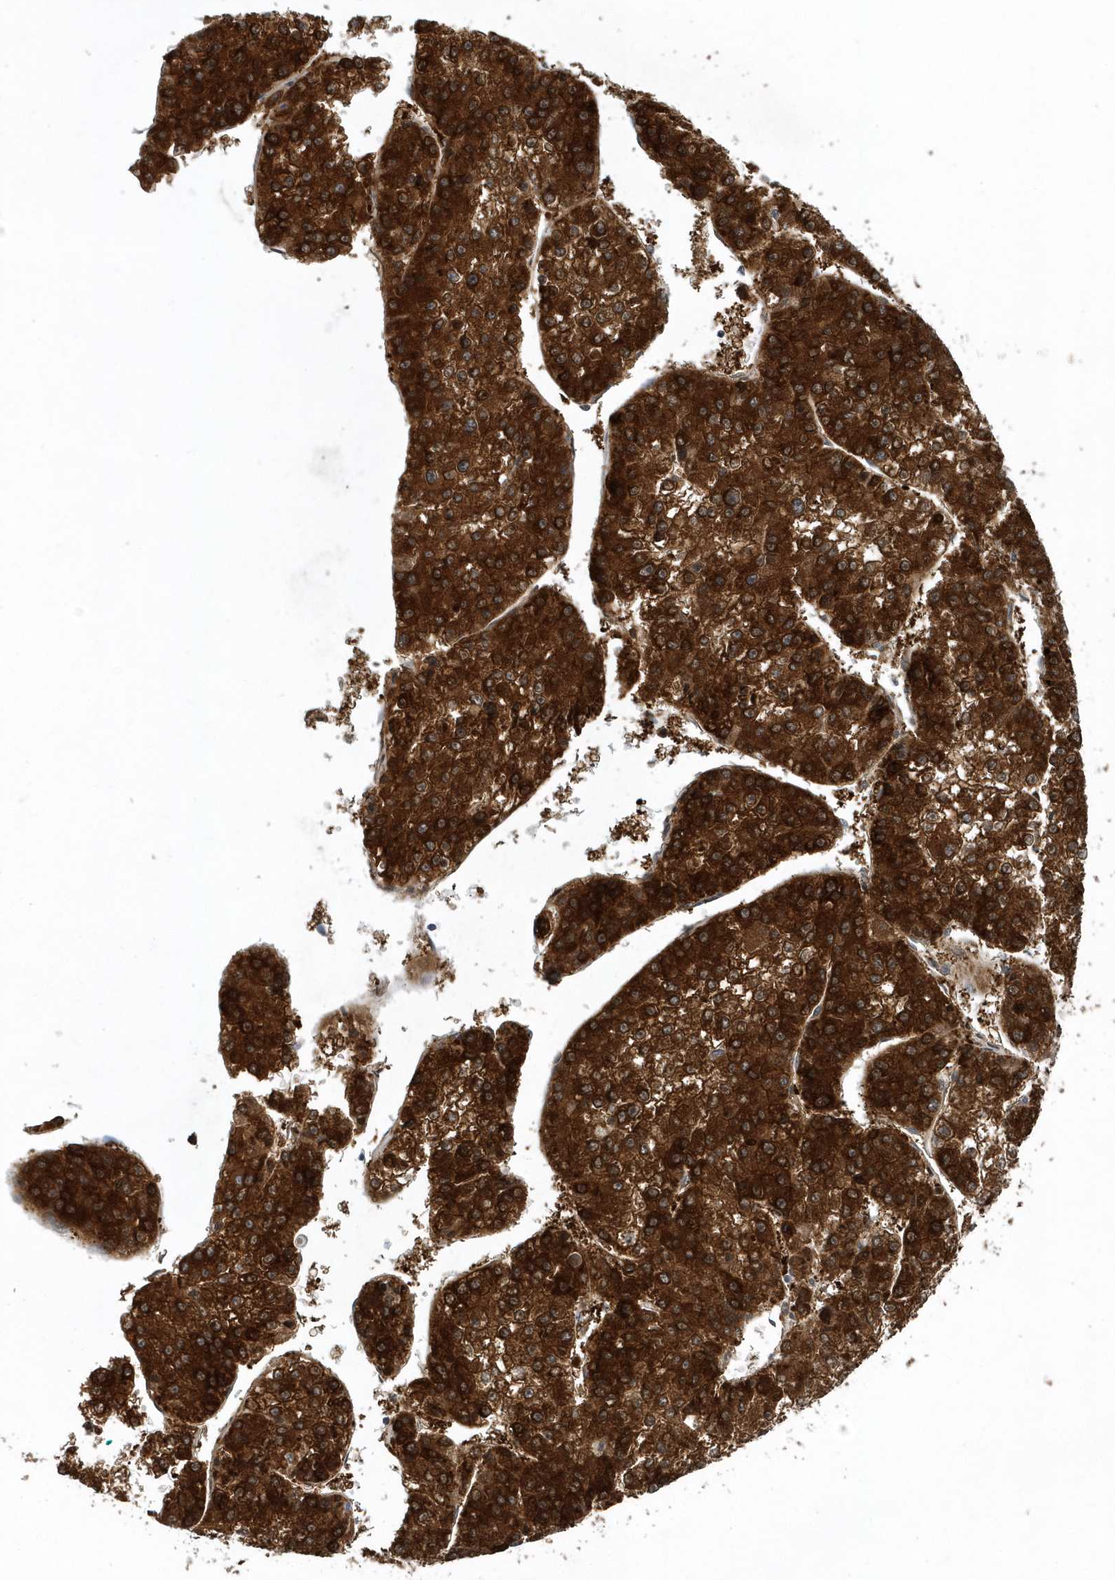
{"staining": {"intensity": "strong", "quantity": ">75%", "location": "cytoplasmic/membranous"}, "tissue": "liver cancer", "cell_type": "Tumor cells", "image_type": "cancer", "snomed": [{"axis": "morphology", "description": "Carcinoma, Hepatocellular, NOS"}, {"axis": "topography", "description": "Liver"}], "caption": "Protein staining of liver cancer (hepatocellular carcinoma) tissue demonstrates strong cytoplasmic/membranous expression in approximately >75% of tumor cells.", "gene": "PAICS", "patient": {"sex": "female", "age": 73}}